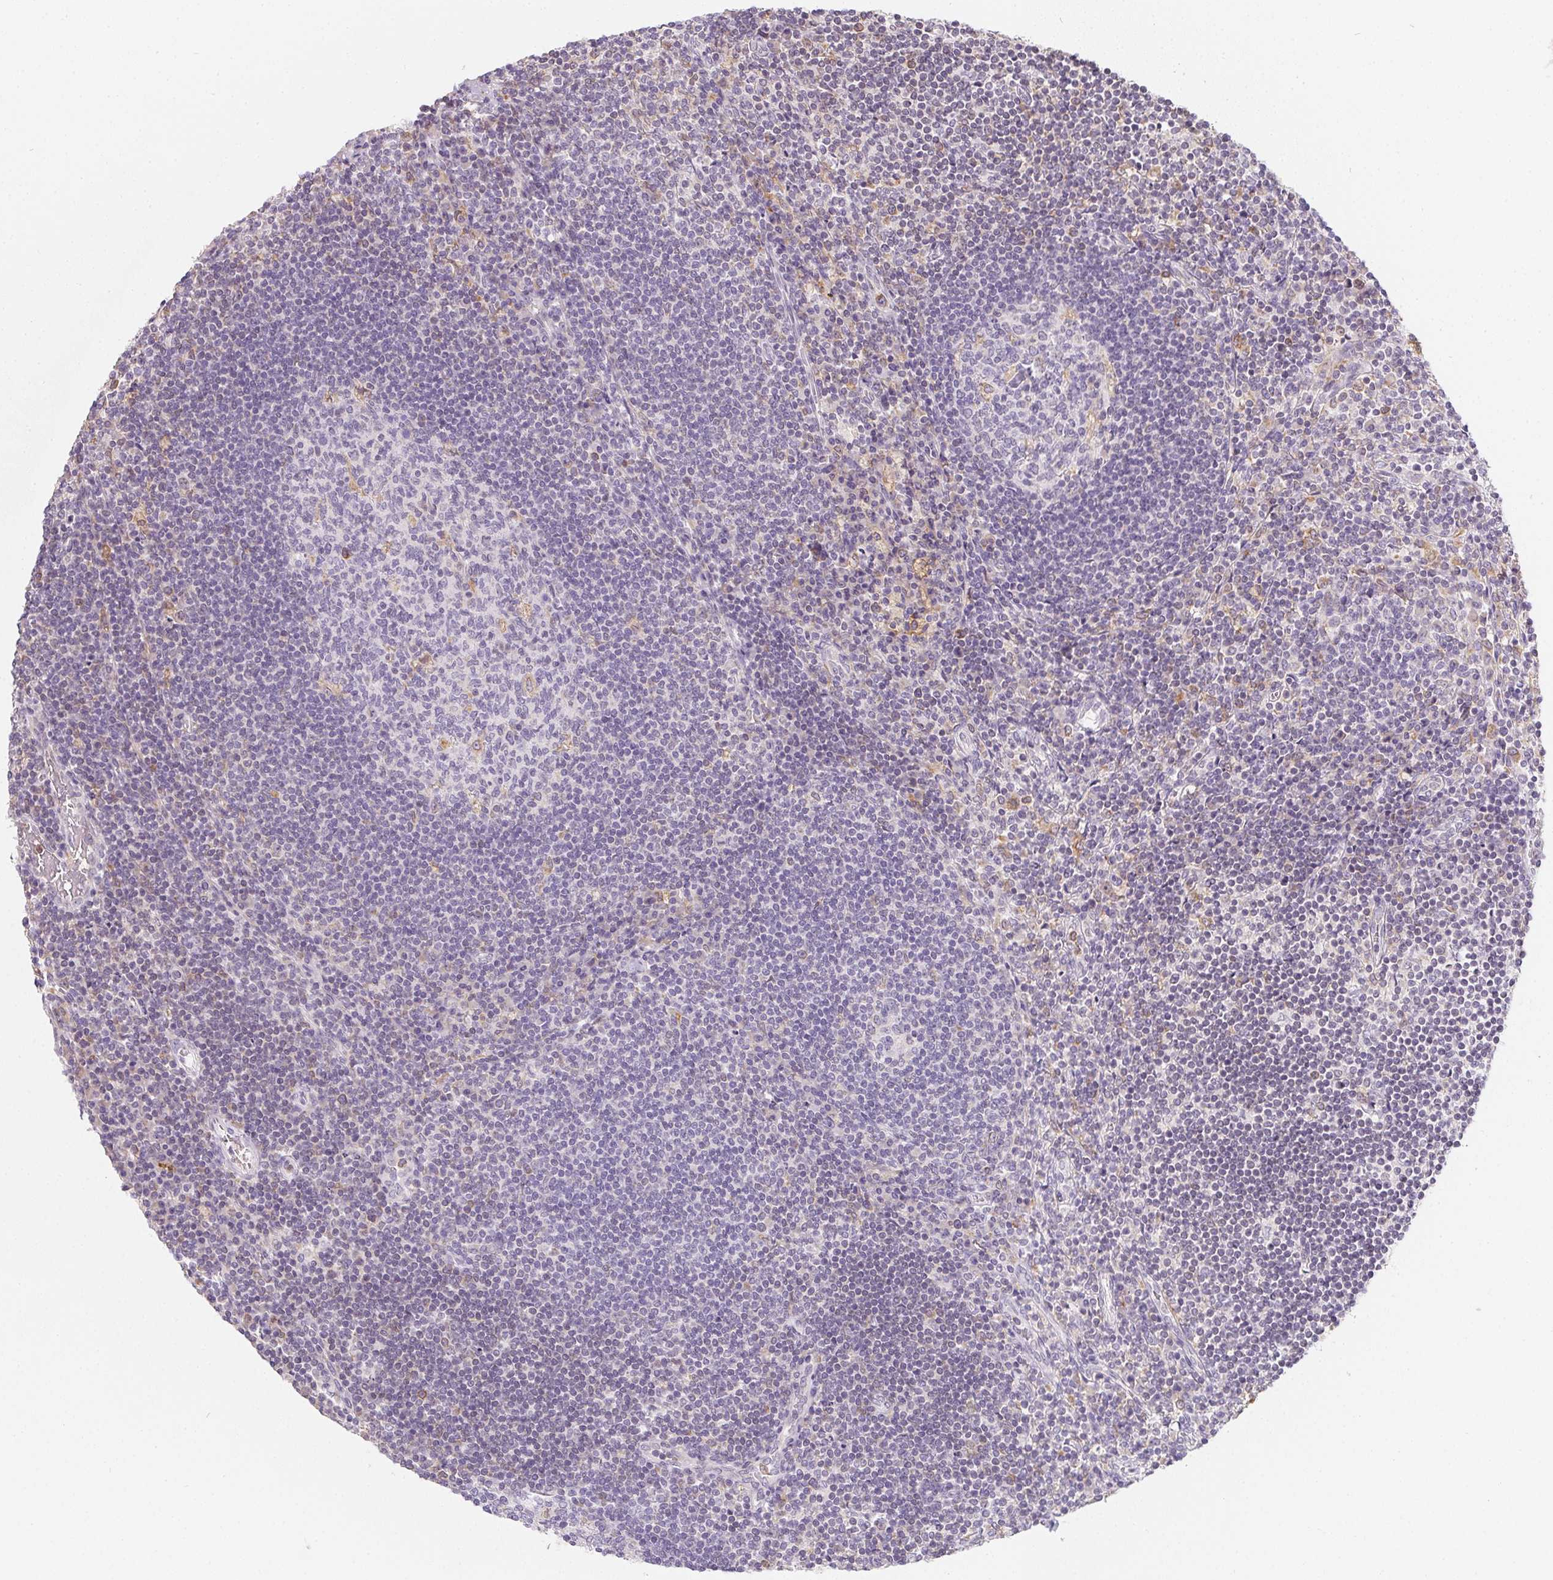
{"staining": {"intensity": "negative", "quantity": "none", "location": "none"}, "tissue": "lymph node", "cell_type": "Germinal center cells", "image_type": "normal", "snomed": [{"axis": "morphology", "description": "Normal tissue, NOS"}, {"axis": "topography", "description": "Lymph node"}], "caption": "Immunohistochemistry (IHC) photomicrograph of benign lymph node stained for a protein (brown), which shows no expression in germinal center cells. Nuclei are stained in blue.", "gene": "SOAT1", "patient": {"sex": "male", "age": 67}}